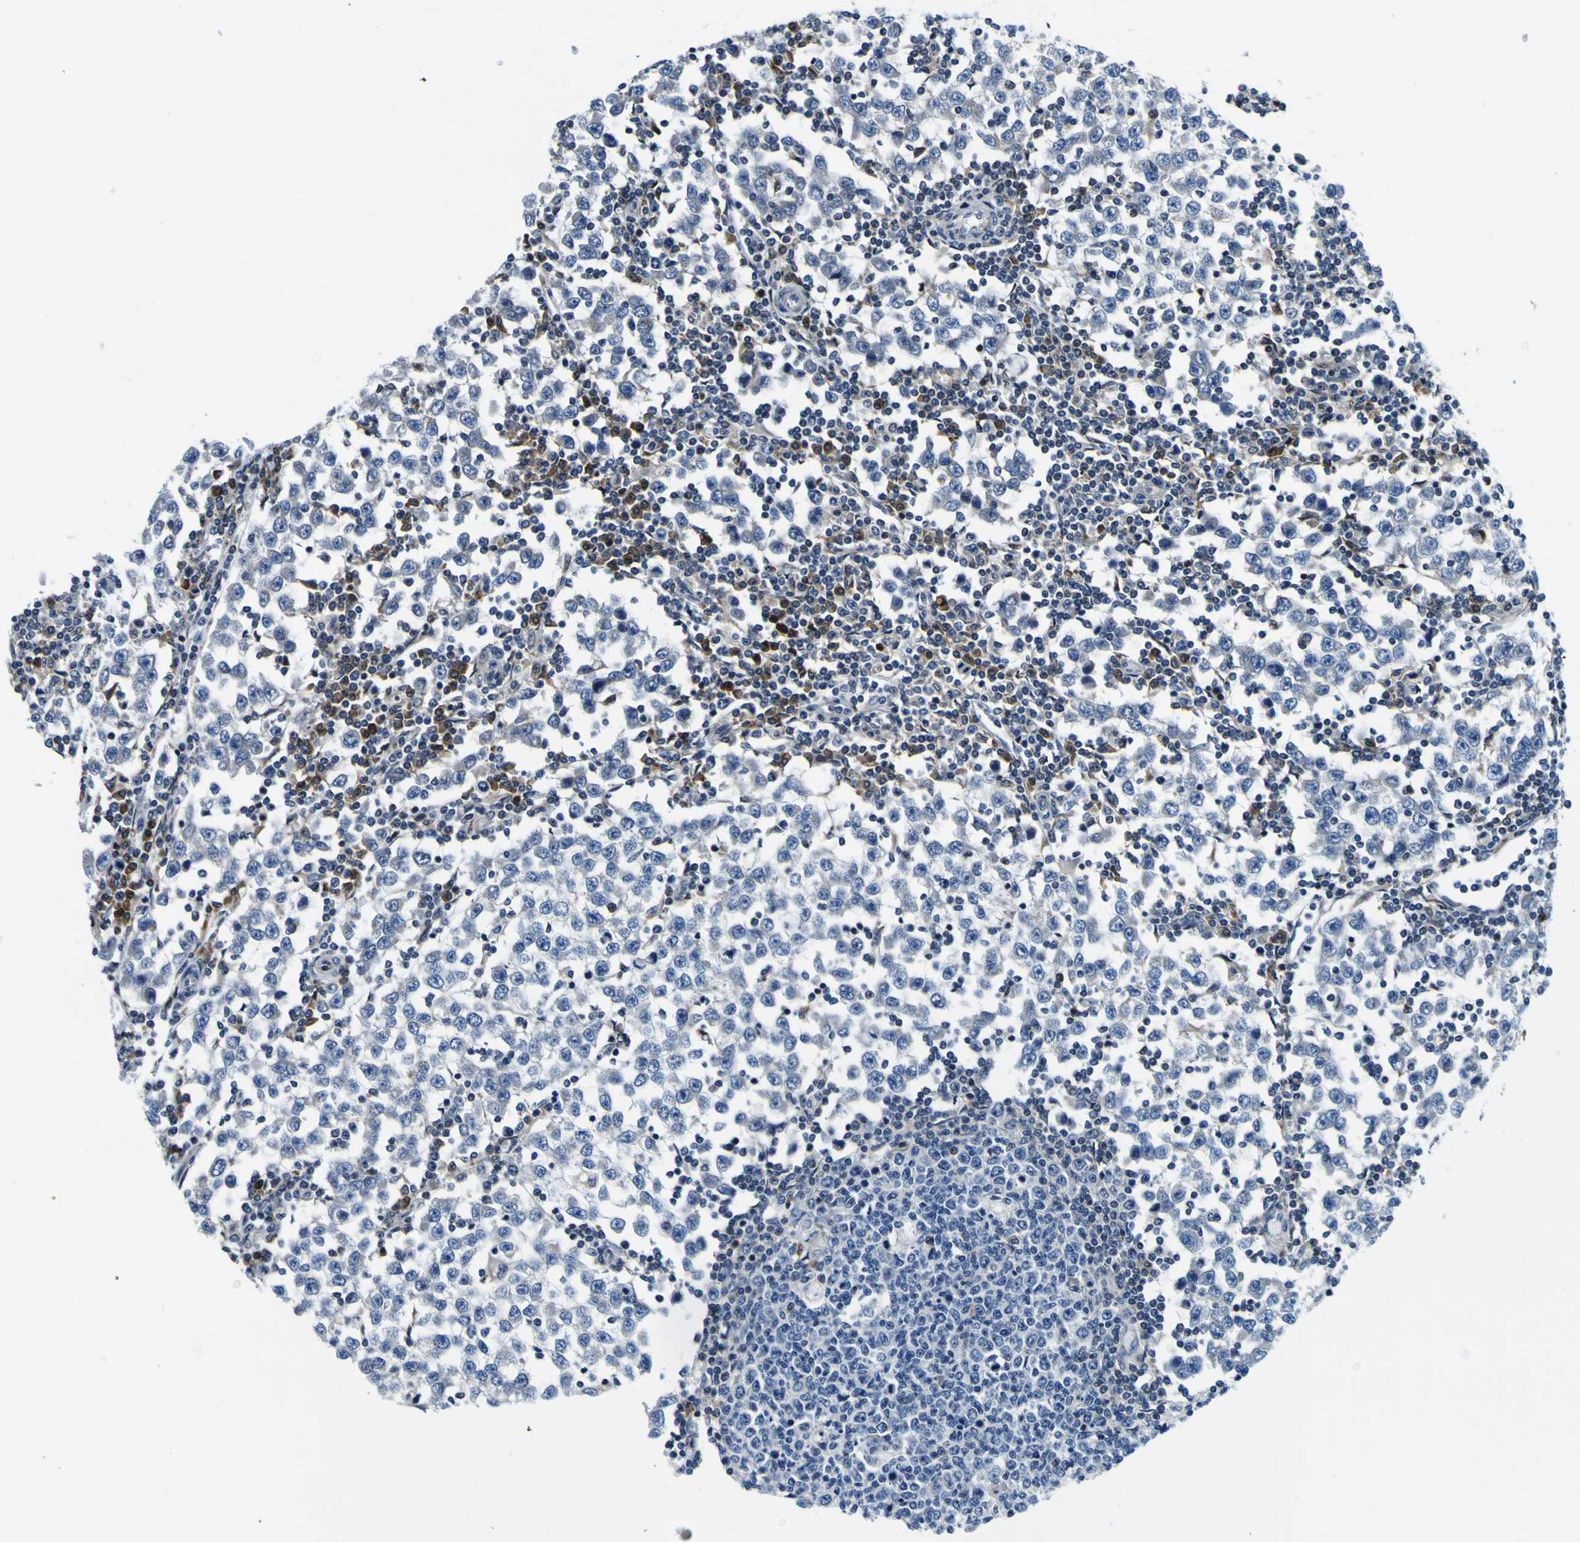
{"staining": {"intensity": "negative", "quantity": "none", "location": "none"}, "tissue": "testis cancer", "cell_type": "Tumor cells", "image_type": "cancer", "snomed": [{"axis": "morphology", "description": "Seminoma, NOS"}, {"axis": "topography", "description": "Testis"}], "caption": "Tumor cells show no significant staining in testis seminoma.", "gene": "NLRP3", "patient": {"sex": "male", "age": 65}}